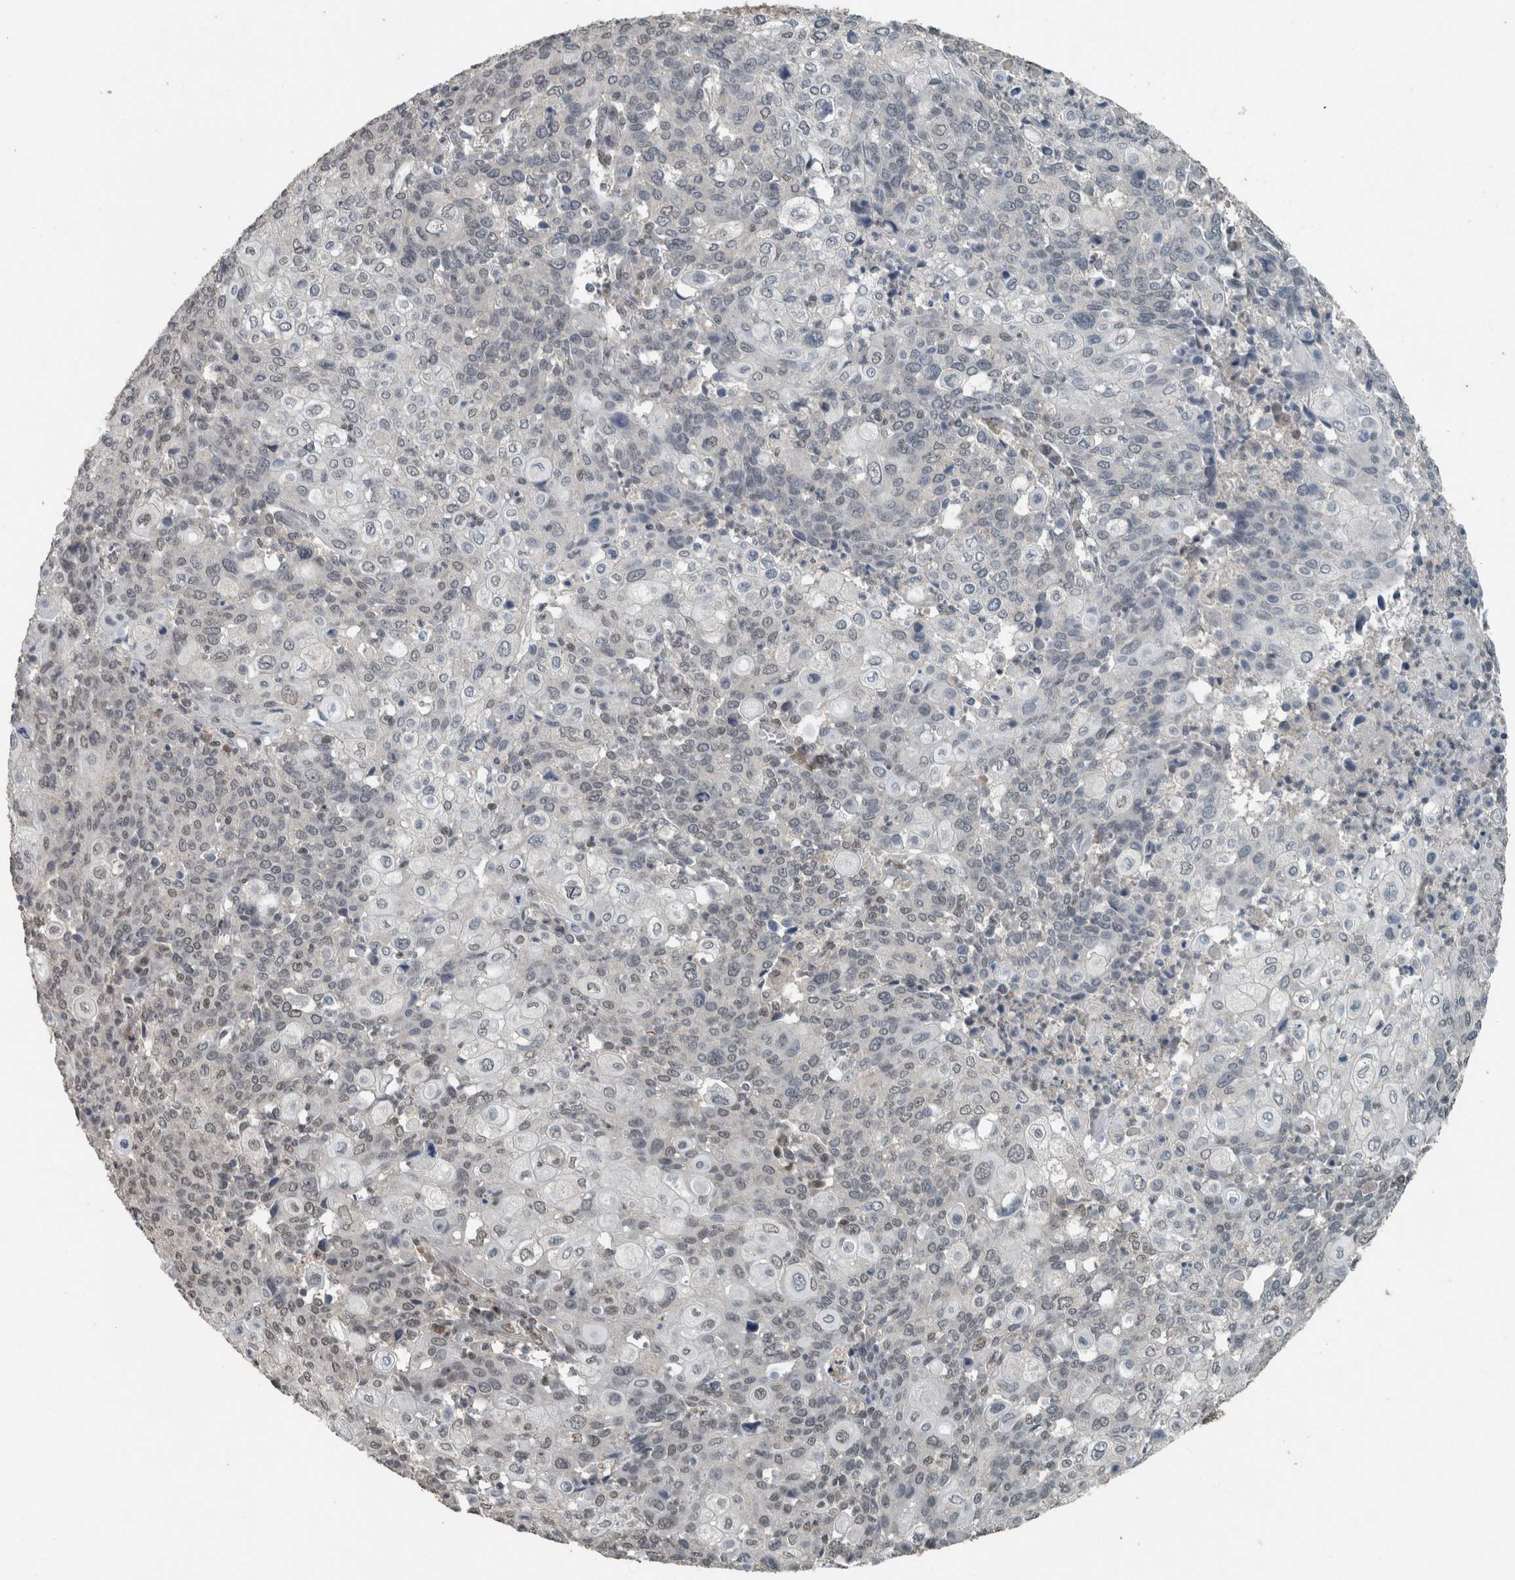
{"staining": {"intensity": "weak", "quantity": "<25%", "location": "nuclear"}, "tissue": "cervical cancer", "cell_type": "Tumor cells", "image_type": "cancer", "snomed": [{"axis": "morphology", "description": "Squamous cell carcinoma, NOS"}, {"axis": "topography", "description": "Cervix"}], "caption": "Immunohistochemistry of cervical squamous cell carcinoma displays no expression in tumor cells.", "gene": "ZNF24", "patient": {"sex": "female", "age": 40}}